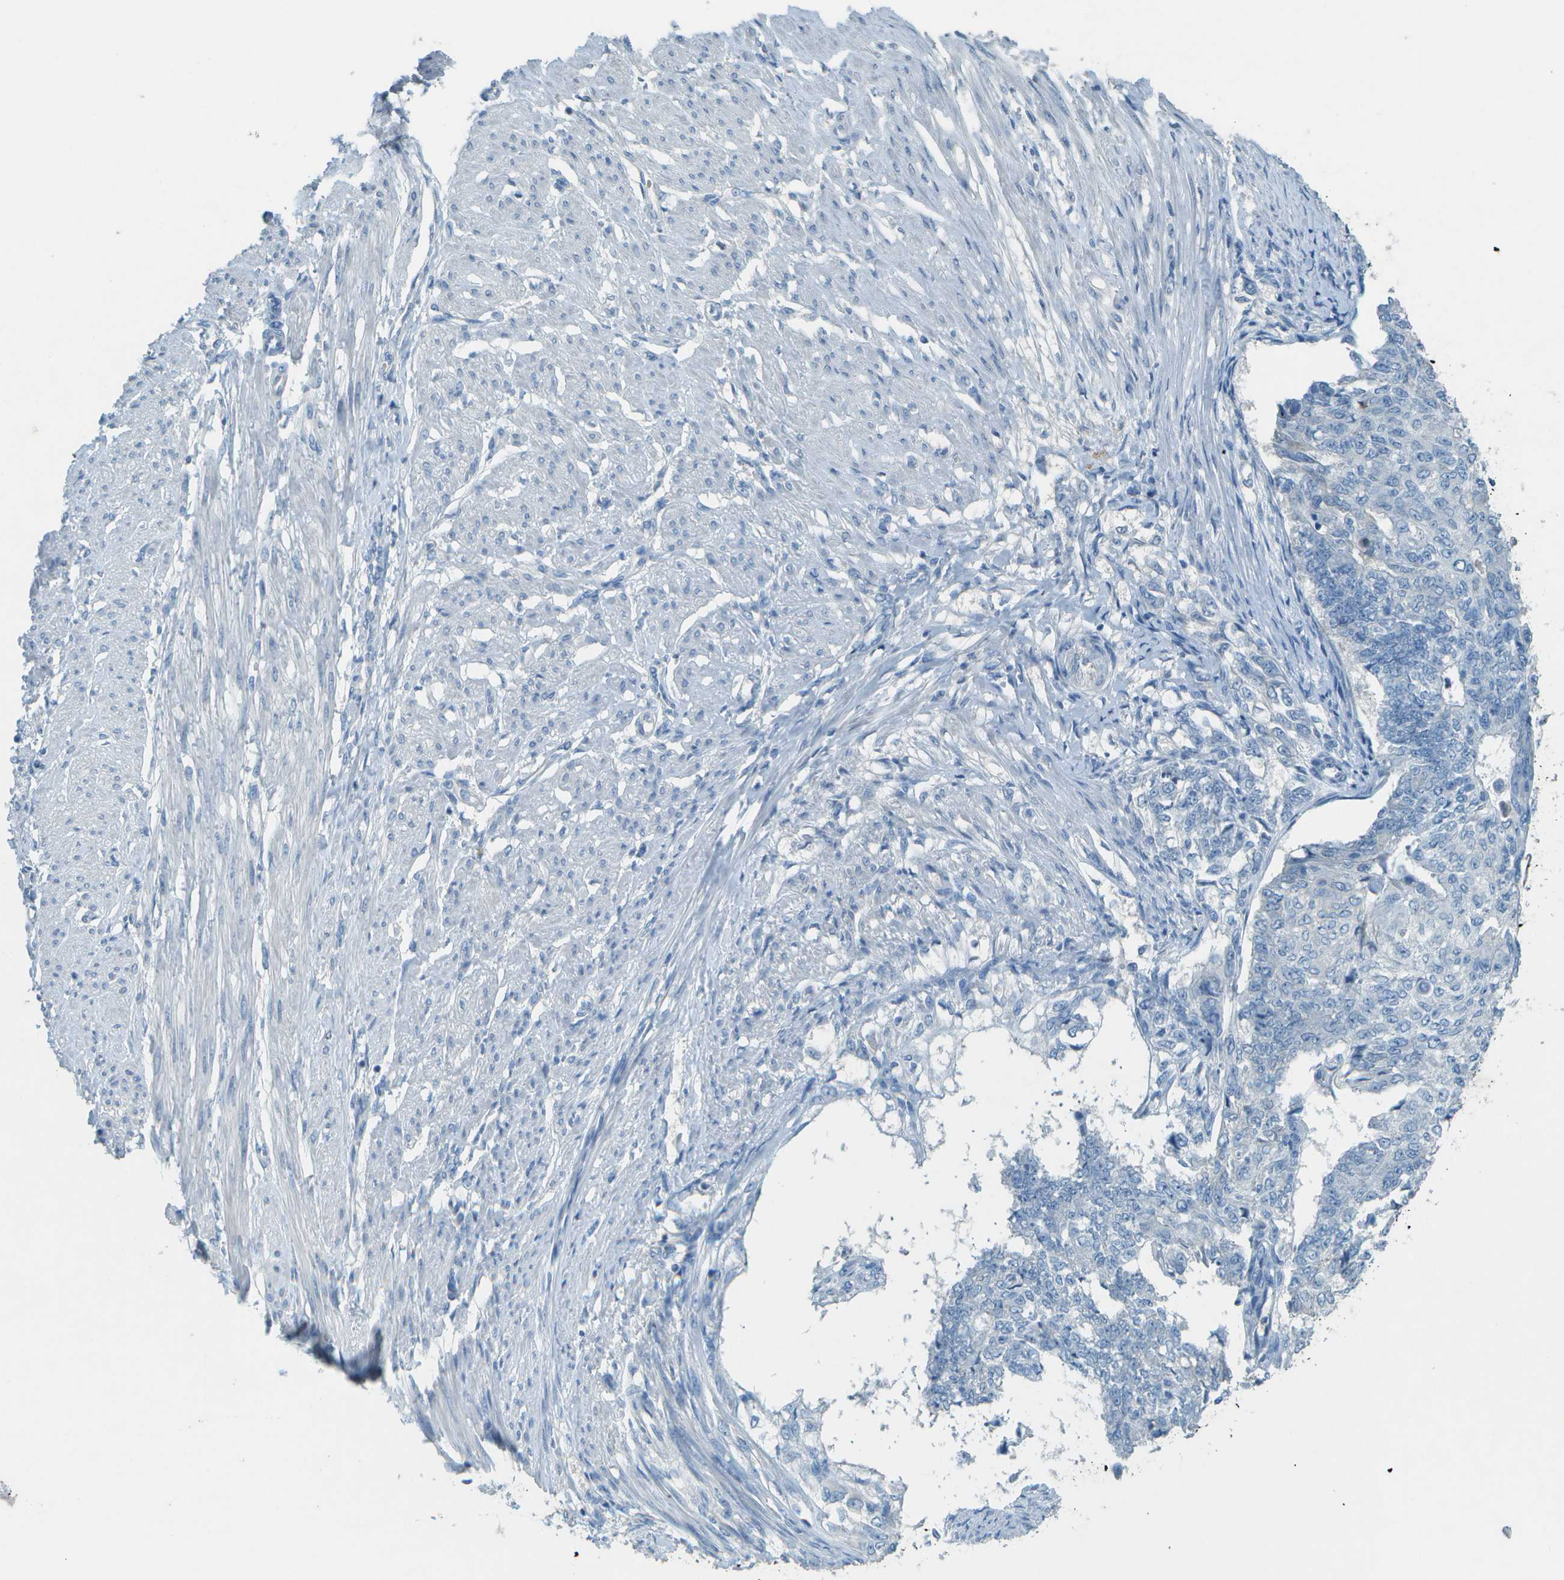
{"staining": {"intensity": "negative", "quantity": "none", "location": "none"}, "tissue": "endometrial cancer", "cell_type": "Tumor cells", "image_type": "cancer", "snomed": [{"axis": "morphology", "description": "Adenocarcinoma, NOS"}, {"axis": "topography", "description": "Endometrium"}], "caption": "Endometrial adenocarcinoma was stained to show a protein in brown. There is no significant positivity in tumor cells.", "gene": "LGI2", "patient": {"sex": "female", "age": 32}}